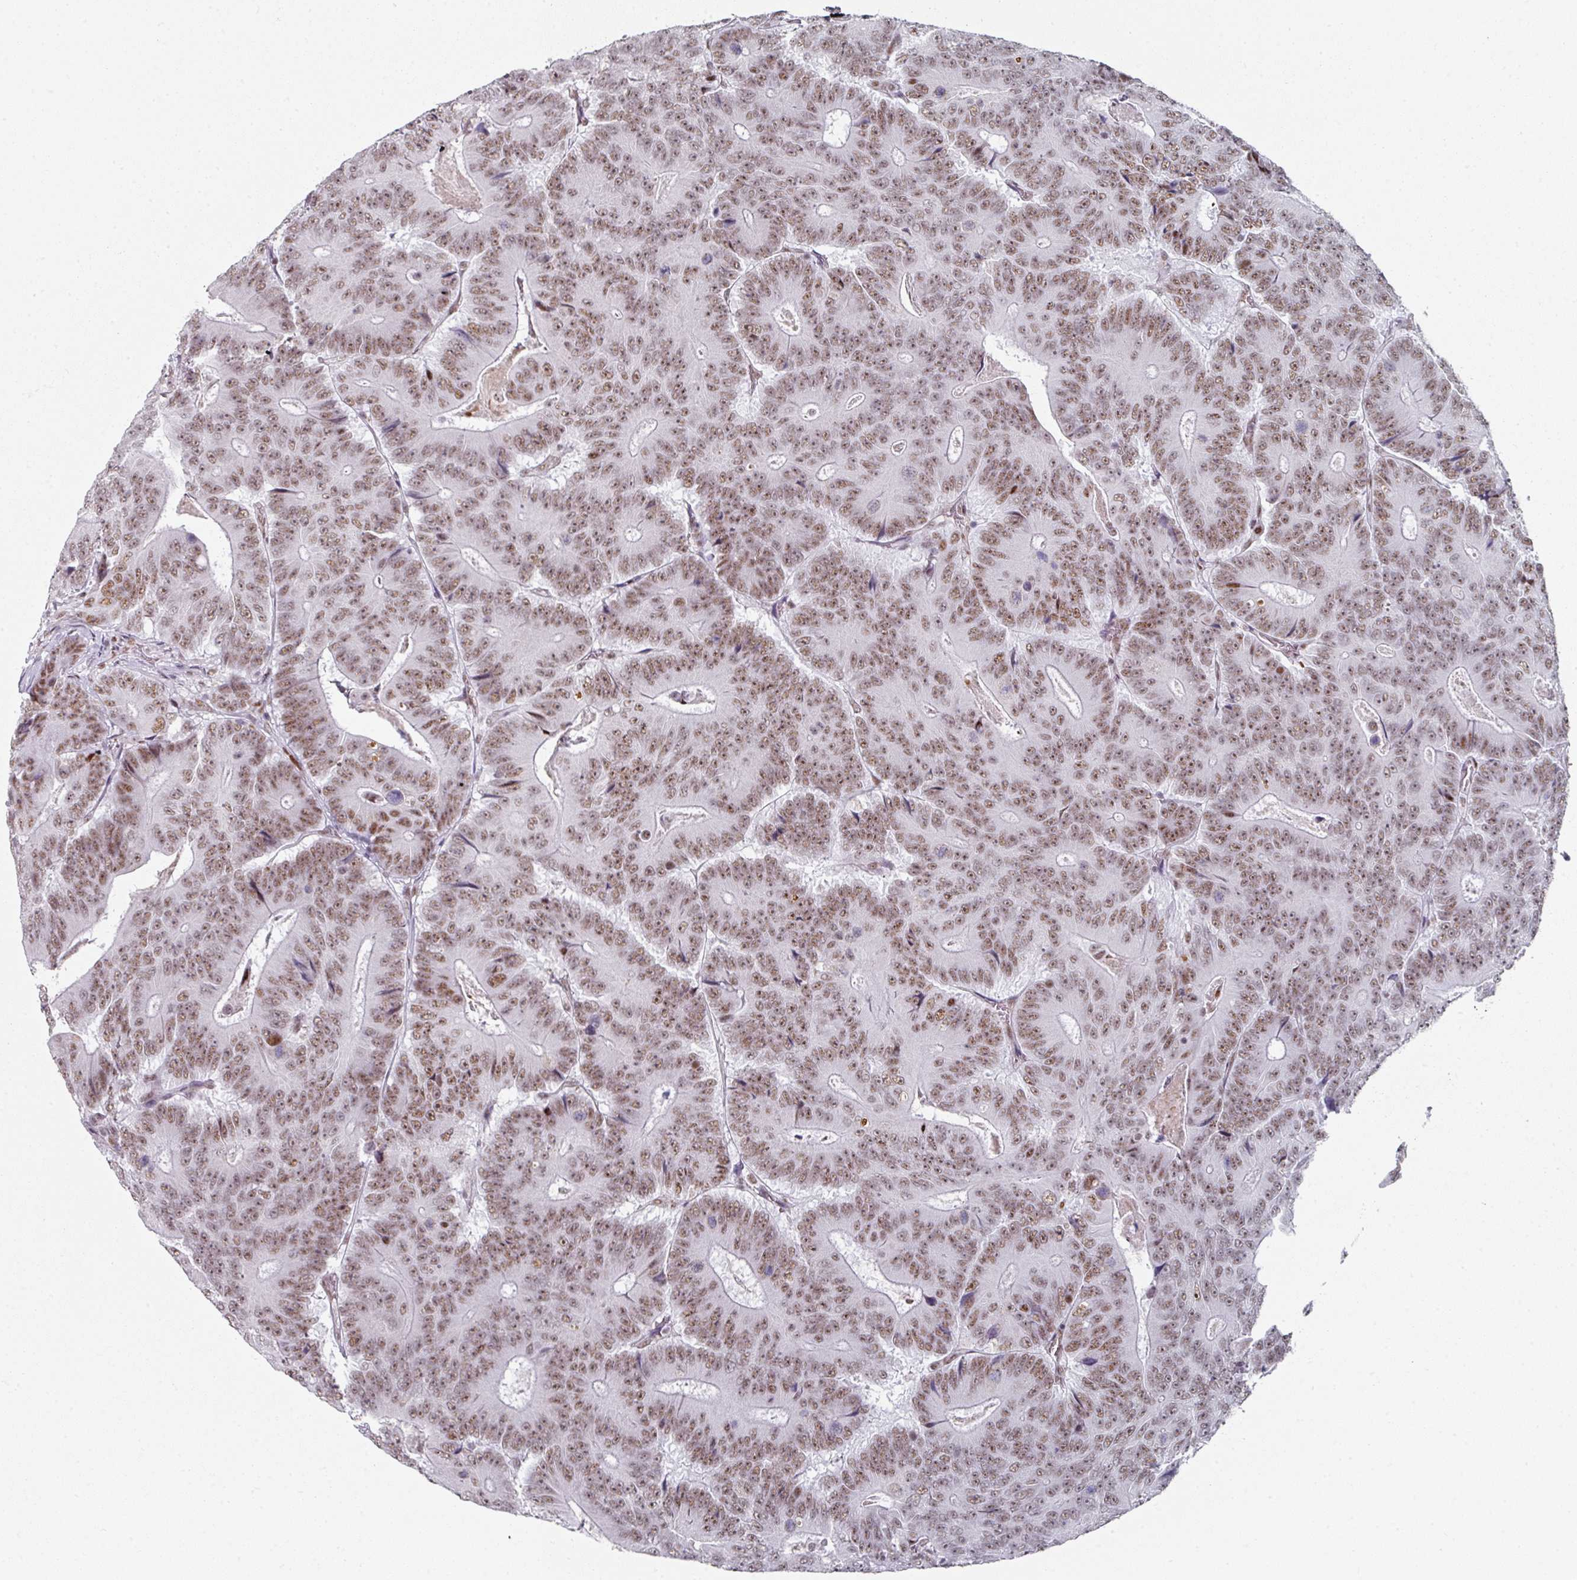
{"staining": {"intensity": "moderate", "quantity": ">75%", "location": "nuclear"}, "tissue": "colorectal cancer", "cell_type": "Tumor cells", "image_type": "cancer", "snomed": [{"axis": "morphology", "description": "Adenocarcinoma, NOS"}, {"axis": "topography", "description": "Colon"}], "caption": "This photomicrograph reveals IHC staining of adenocarcinoma (colorectal), with medium moderate nuclear staining in approximately >75% of tumor cells.", "gene": "SF3B5", "patient": {"sex": "male", "age": 83}}